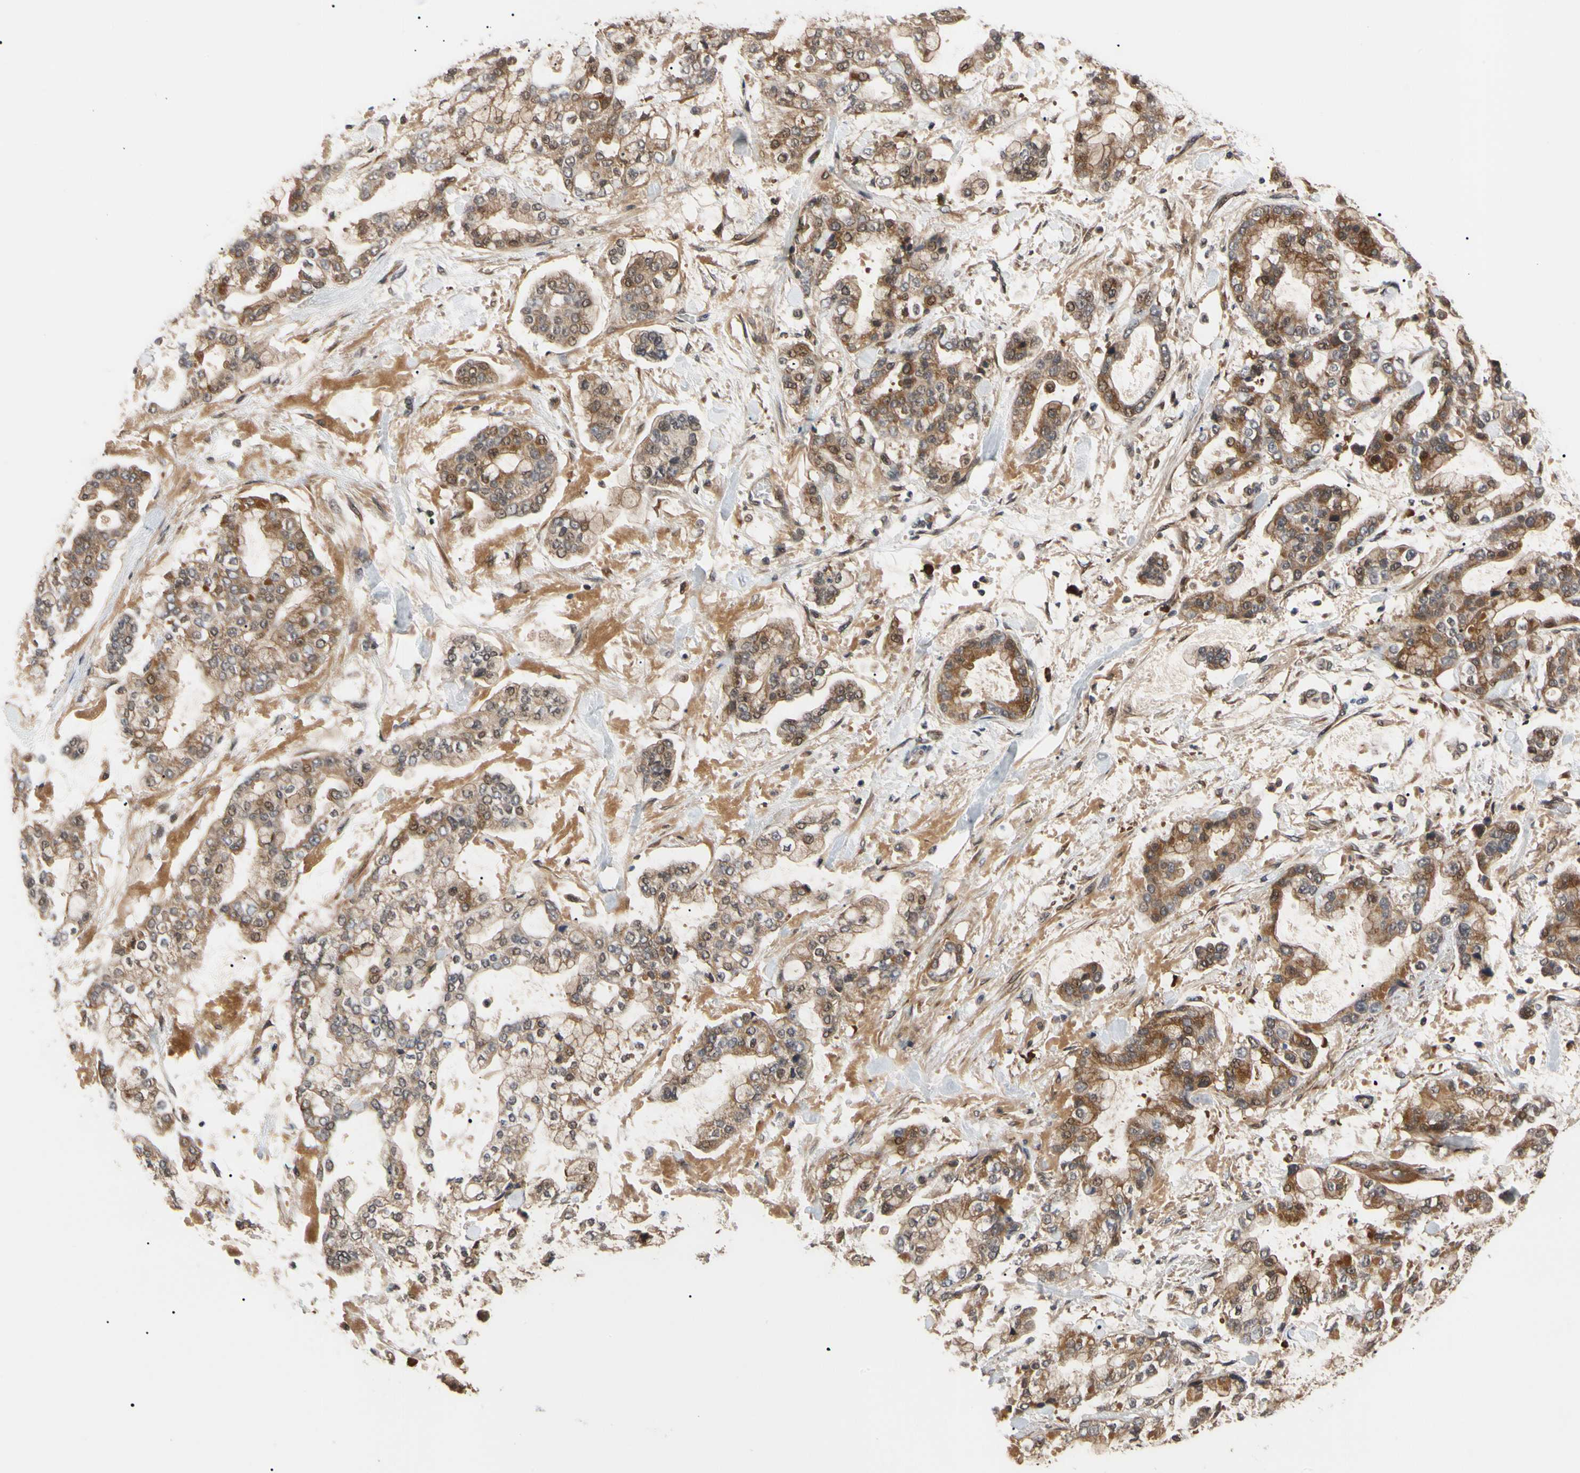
{"staining": {"intensity": "moderate", "quantity": ">75%", "location": "cytoplasmic/membranous"}, "tissue": "stomach cancer", "cell_type": "Tumor cells", "image_type": "cancer", "snomed": [{"axis": "morphology", "description": "Normal tissue, NOS"}, {"axis": "morphology", "description": "Adenocarcinoma, NOS"}, {"axis": "topography", "description": "Stomach, upper"}, {"axis": "topography", "description": "Stomach"}], "caption": "An immunohistochemistry image of tumor tissue is shown. Protein staining in brown shows moderate cytoplasmic/membranous positivity in adenocarcinoma (stomach) within tumor cells. (IHC, brightfield microscopy, high magnification).", "gene": "CYTIP", "patient": {"sex": "male", "age": 76}}